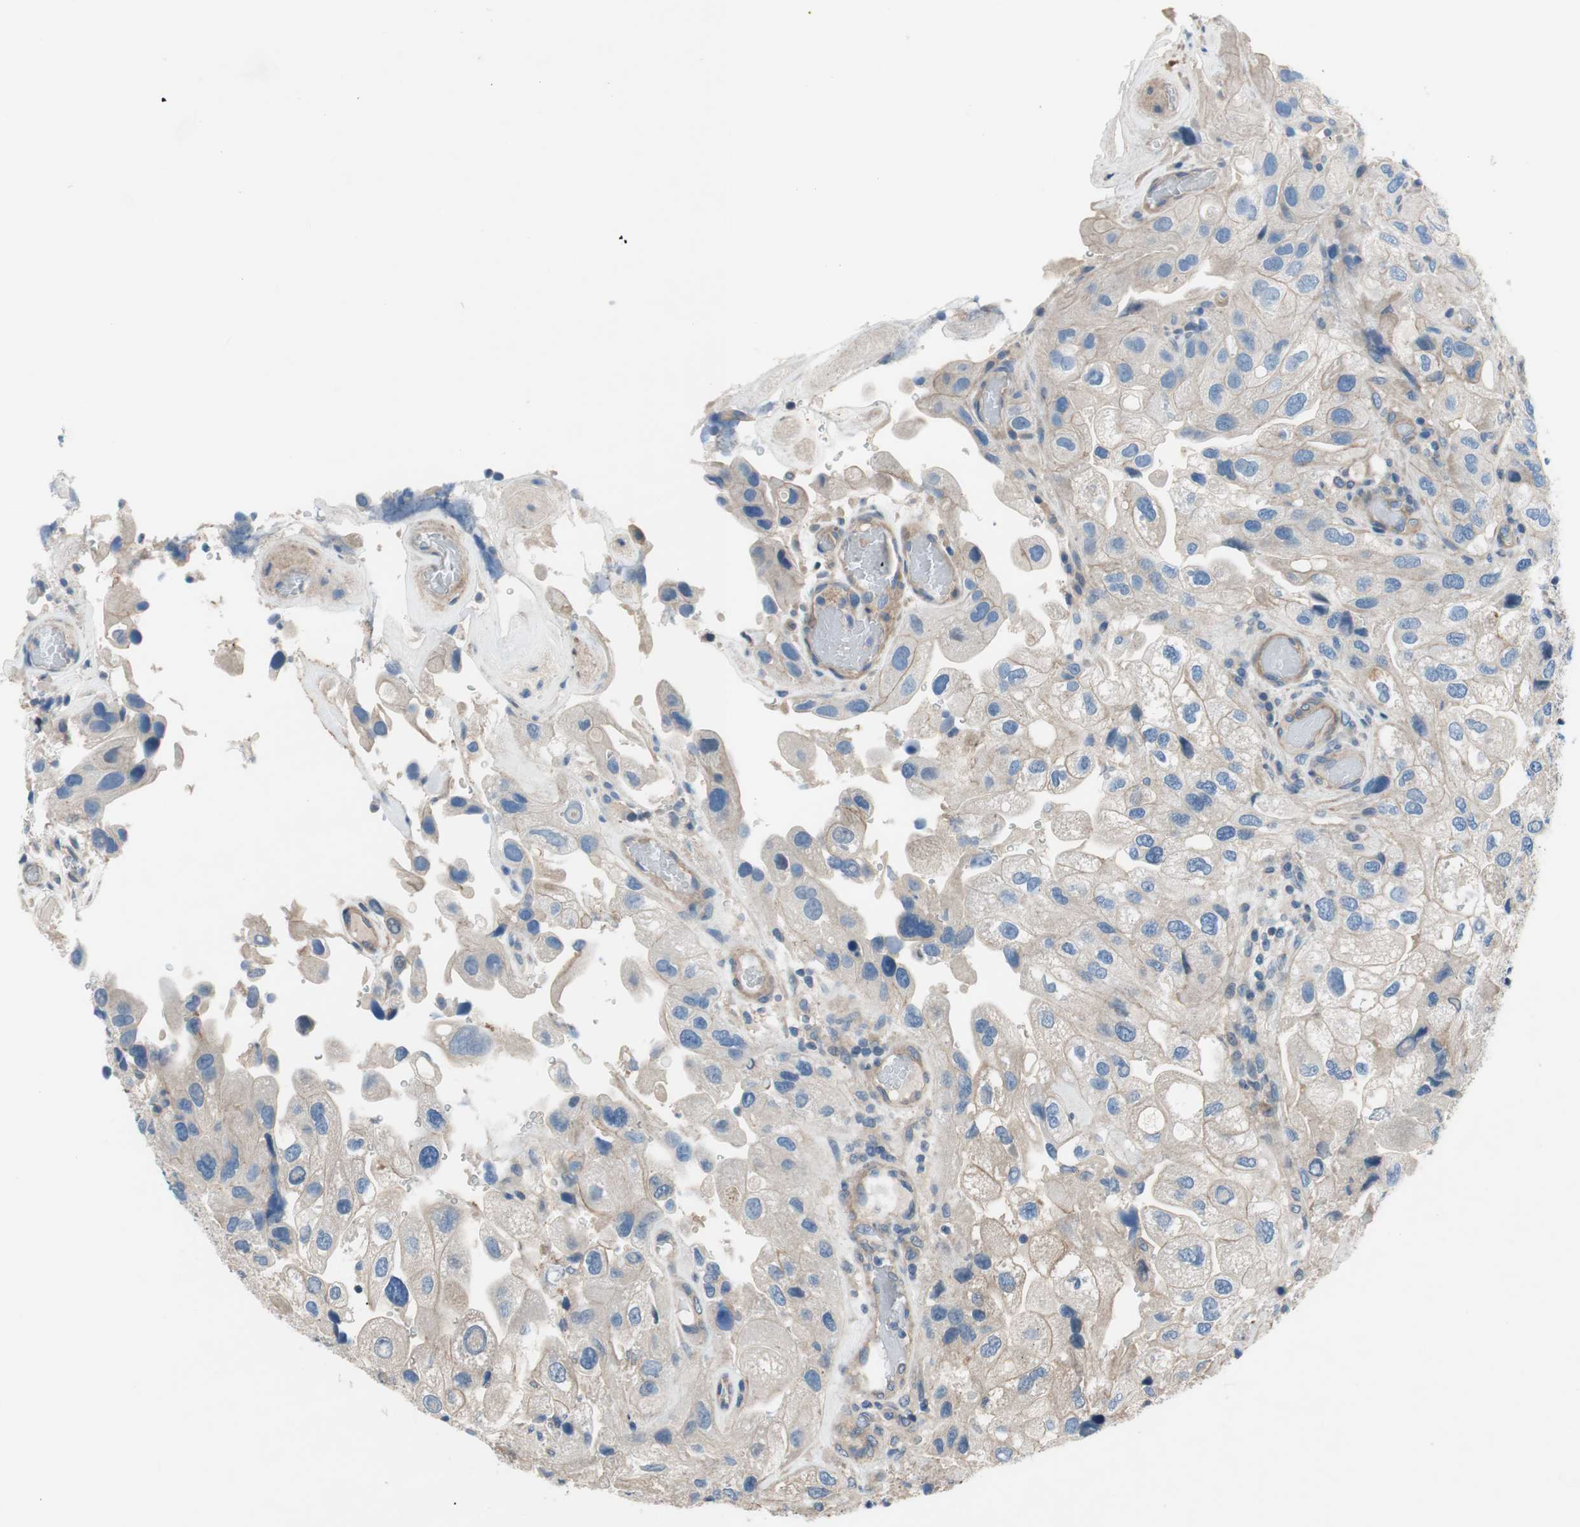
{"staining": {"intensity": "negative", "quantity": "none", "location": "none"}, "tissue": "urothelial cancer", "cell_type": "Tumor cells", "image_type": "cancer", "snomed": [{"axis": "morphology", "description": "Urothelial carcinoma, High grade"}, {"axis": "topography", "description": "Urinary bladder"}], "caption": "Tumor cells show no significant expression in urothelial cancer.", "gene": "CALML3", "patient": {"sex": "female", "age": 64}}